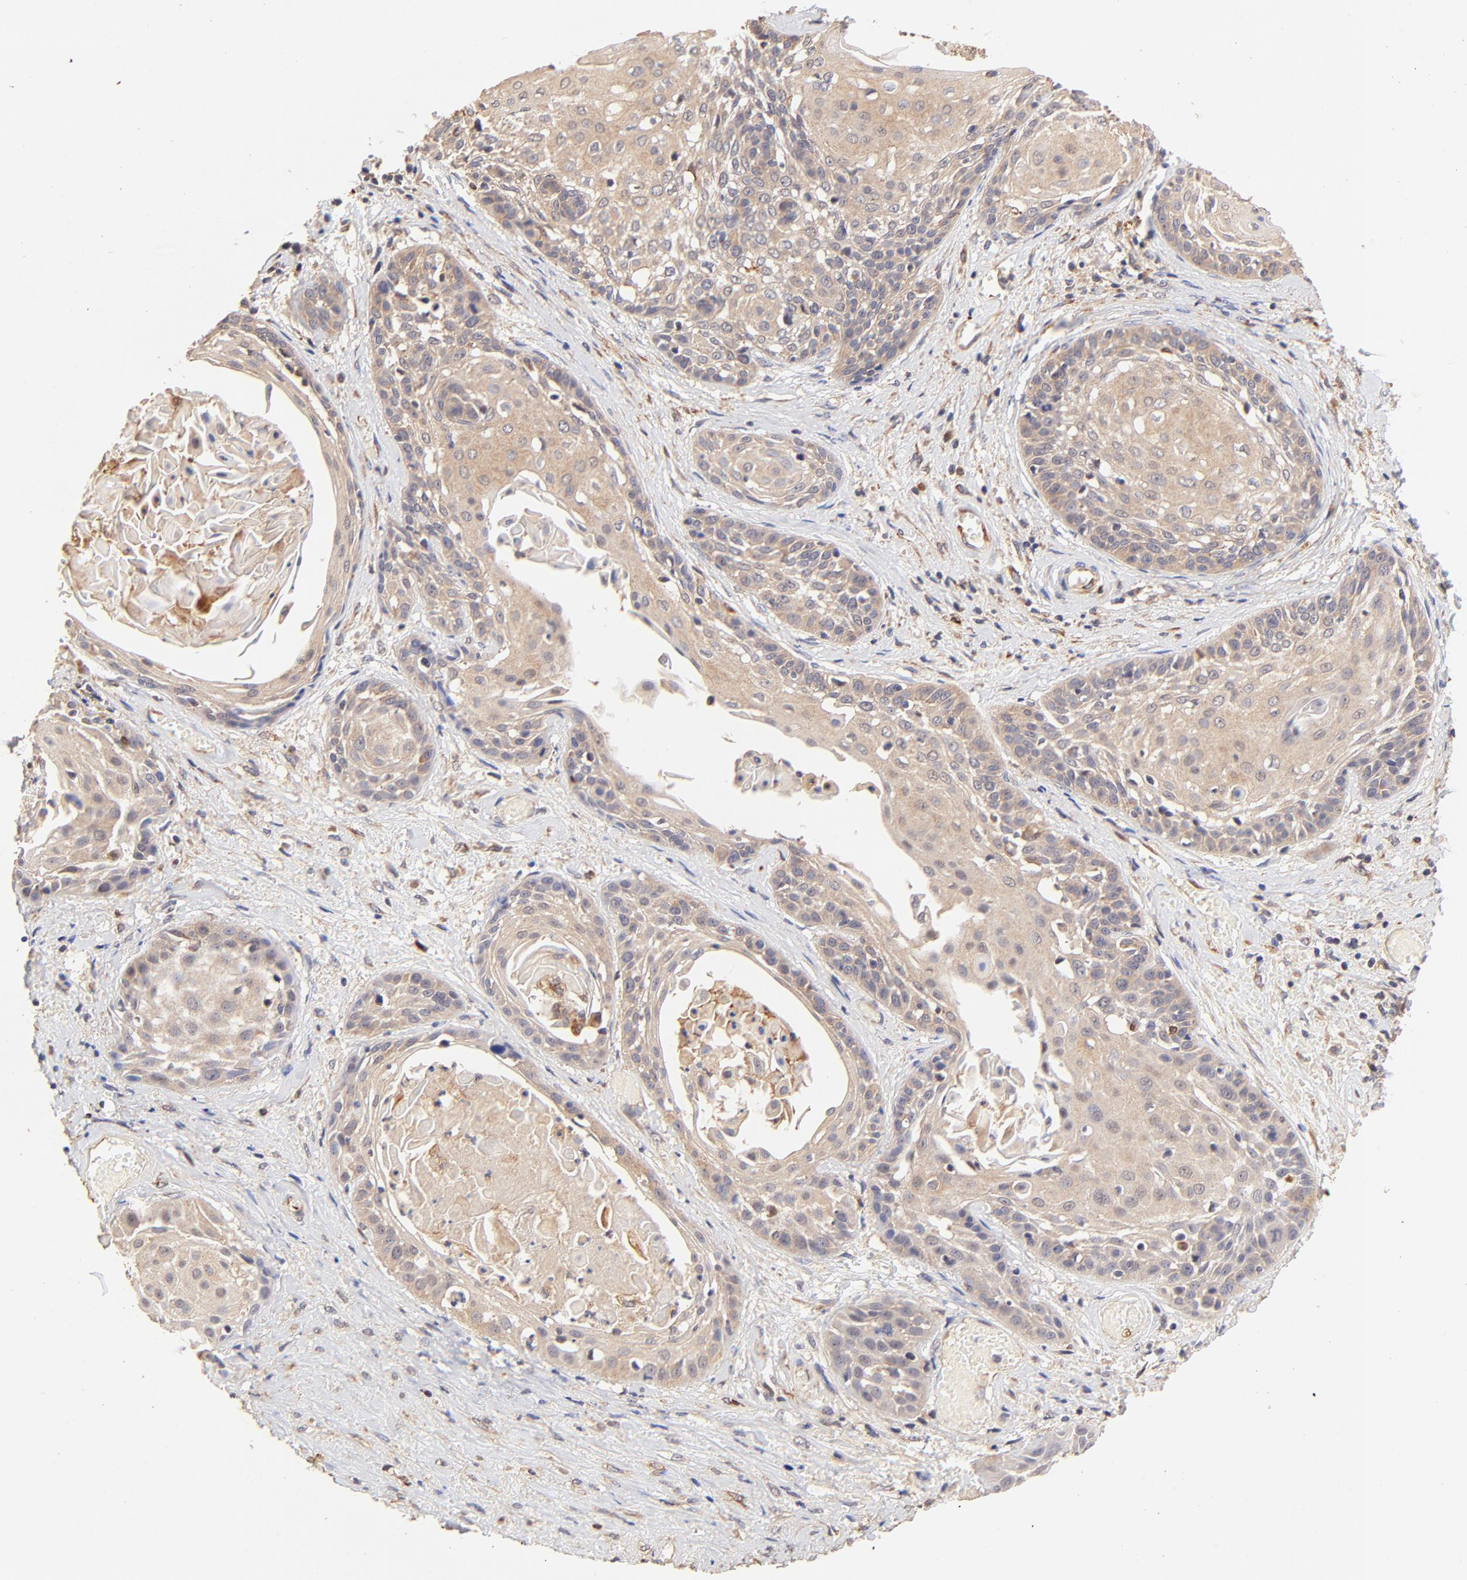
{"staining": {"intensity": "moderate", "quantity": ">75%", "location": "cytoplasmic/membranous"}, "tissue": "cervical cancer", "cell_type": "Tumor cells", "image_type": "cancer", "snomed": [{"axis": "morphology", "description": "Squamous cell carcinoma, NOS"}, {"axis": "topography", "description": "Cervix"}], "caption": "Human cervical squamous cell carcinoma stained with a protein marker displays moderate staining in tumor cells.", "gene": "TNFAIP3", "patient": {"sex": "female", "age": 57}}